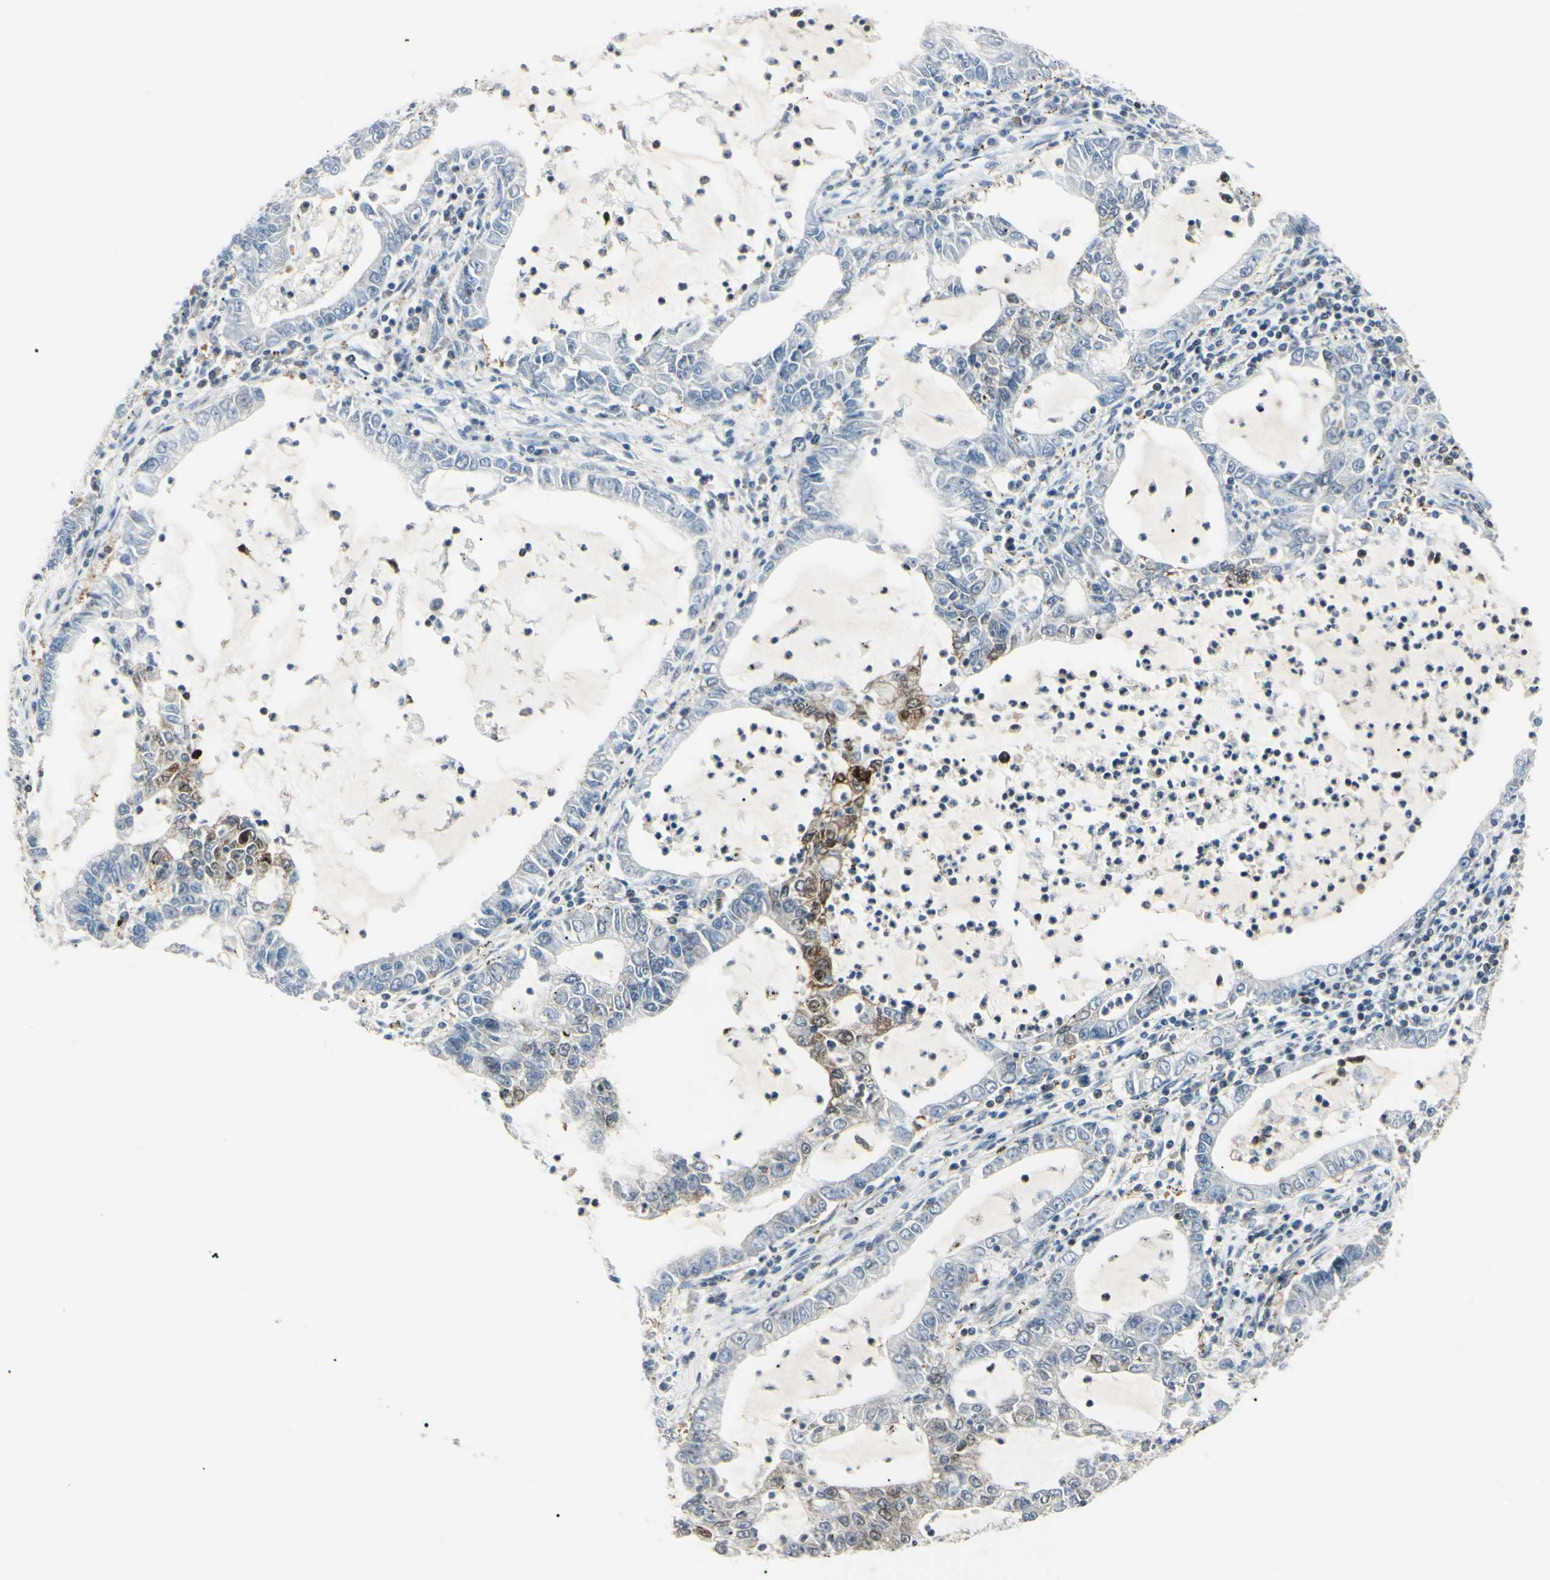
{"staining": {"intensity": "moderate", "quantity": "<25%", "location": "cytoplasmic/membranous,nuclear"}, "tissue": "lung cancer", "cell_type": "Tumor cells", "image_type": "cancer", "snomed": [{"axis": "morphology", "description": "Adenocarcinoma, NOS"}, {"axis": "topography", "description": "Lung"}], "caption": "Immunohistochemical staining of adenocarcinoma (lung) reveals moderate cytoplasmic/membranous and nuclear protein positivity in about <25% of tumor cells.", "gene": "PGK1", "patient": {"sex": "female", "age": 51}}